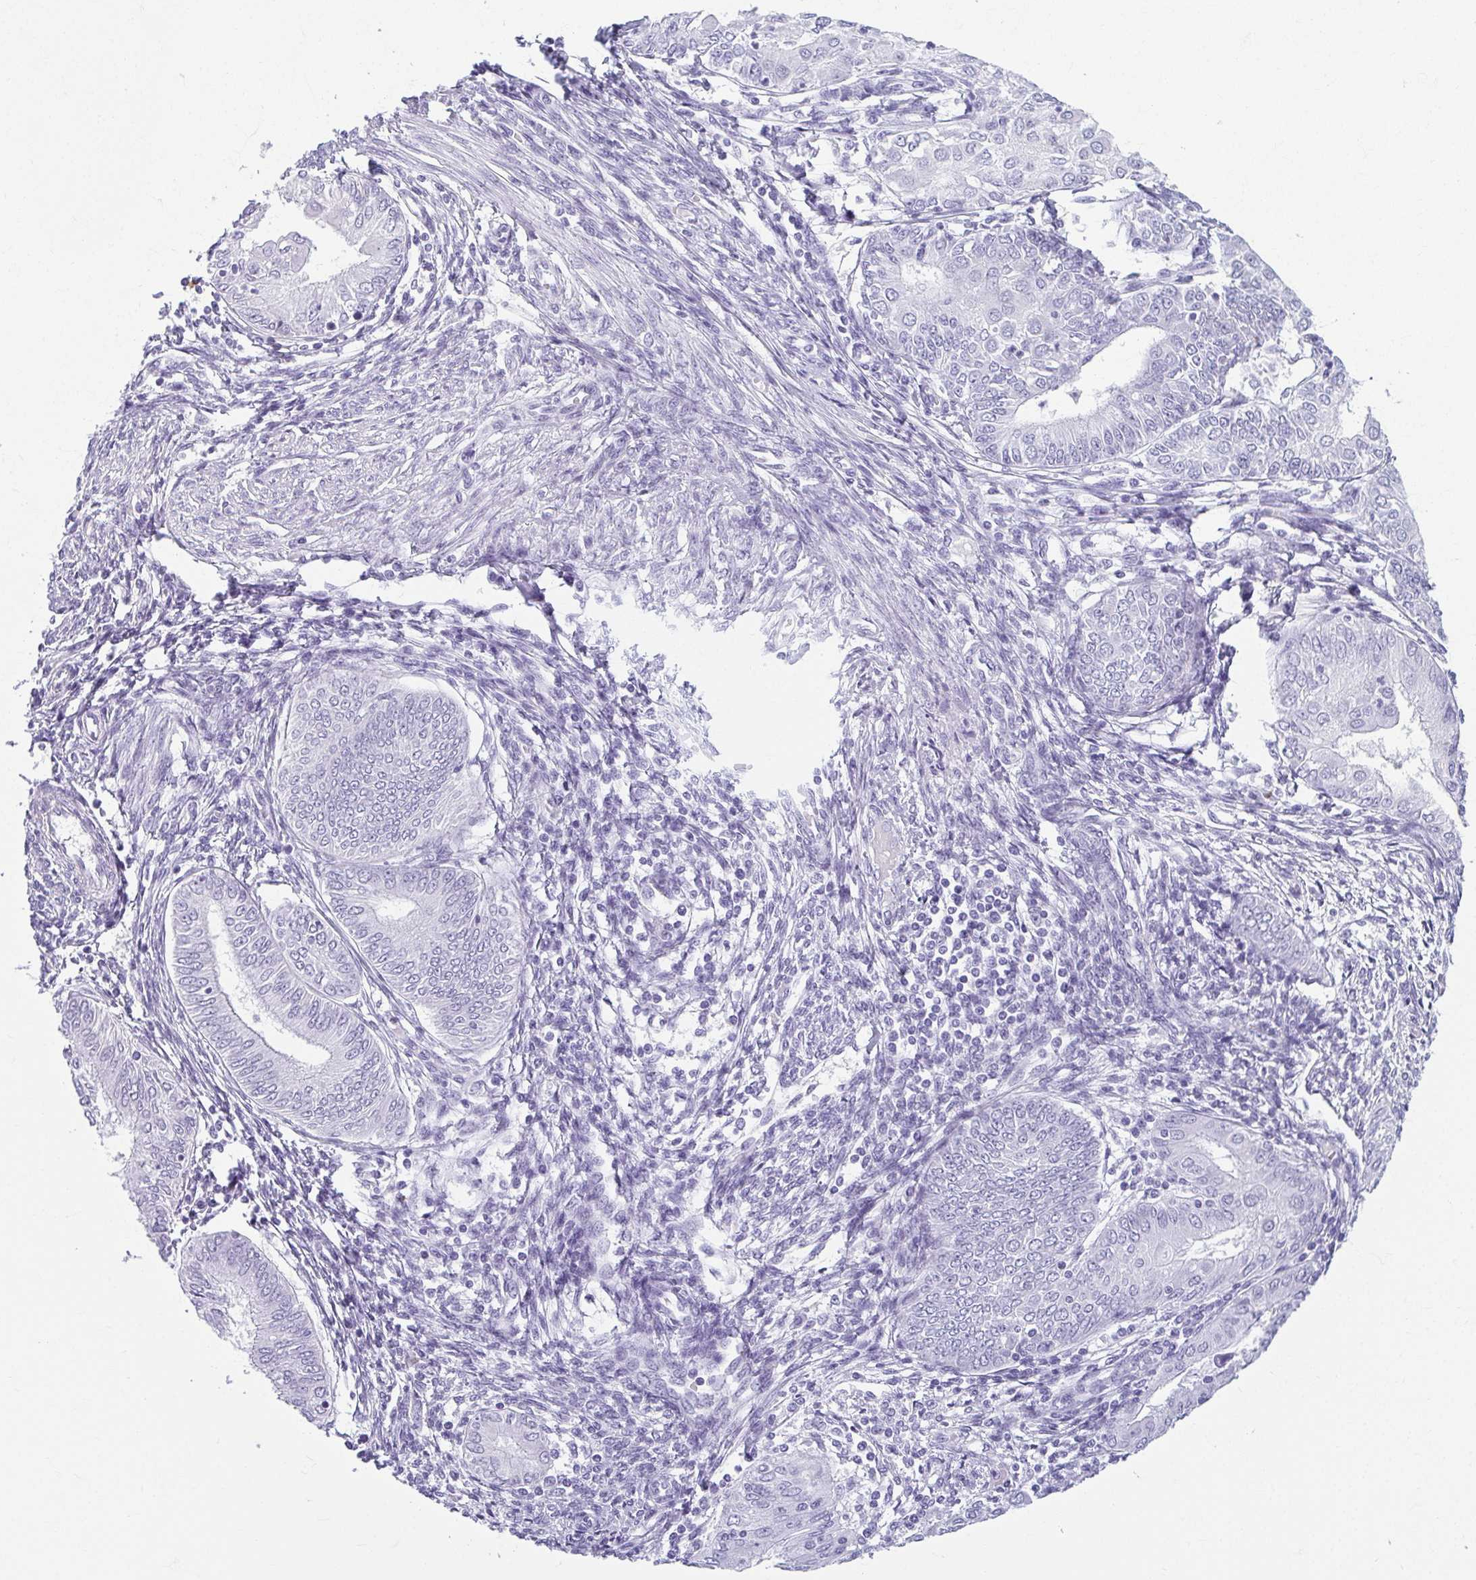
{"staining": {"intensity": "negative", "quantity": "none", "location": "none"}, "tissue": "endometrial cancer", "cell_type": "Tumor cells", "image_type": "cancer", "snomed": [{"axis": "morphology", "description": "Adenocarcinoma, NOS"}, {"axis": "topography", "description": "Endometrium"}], "caption": "Immunohistochemical staining of endometrial adenocarcinoma reveals no significant staining in tumor cells.", "gene": "MOBP", "patient": {"sex": "female", "age": 68}}